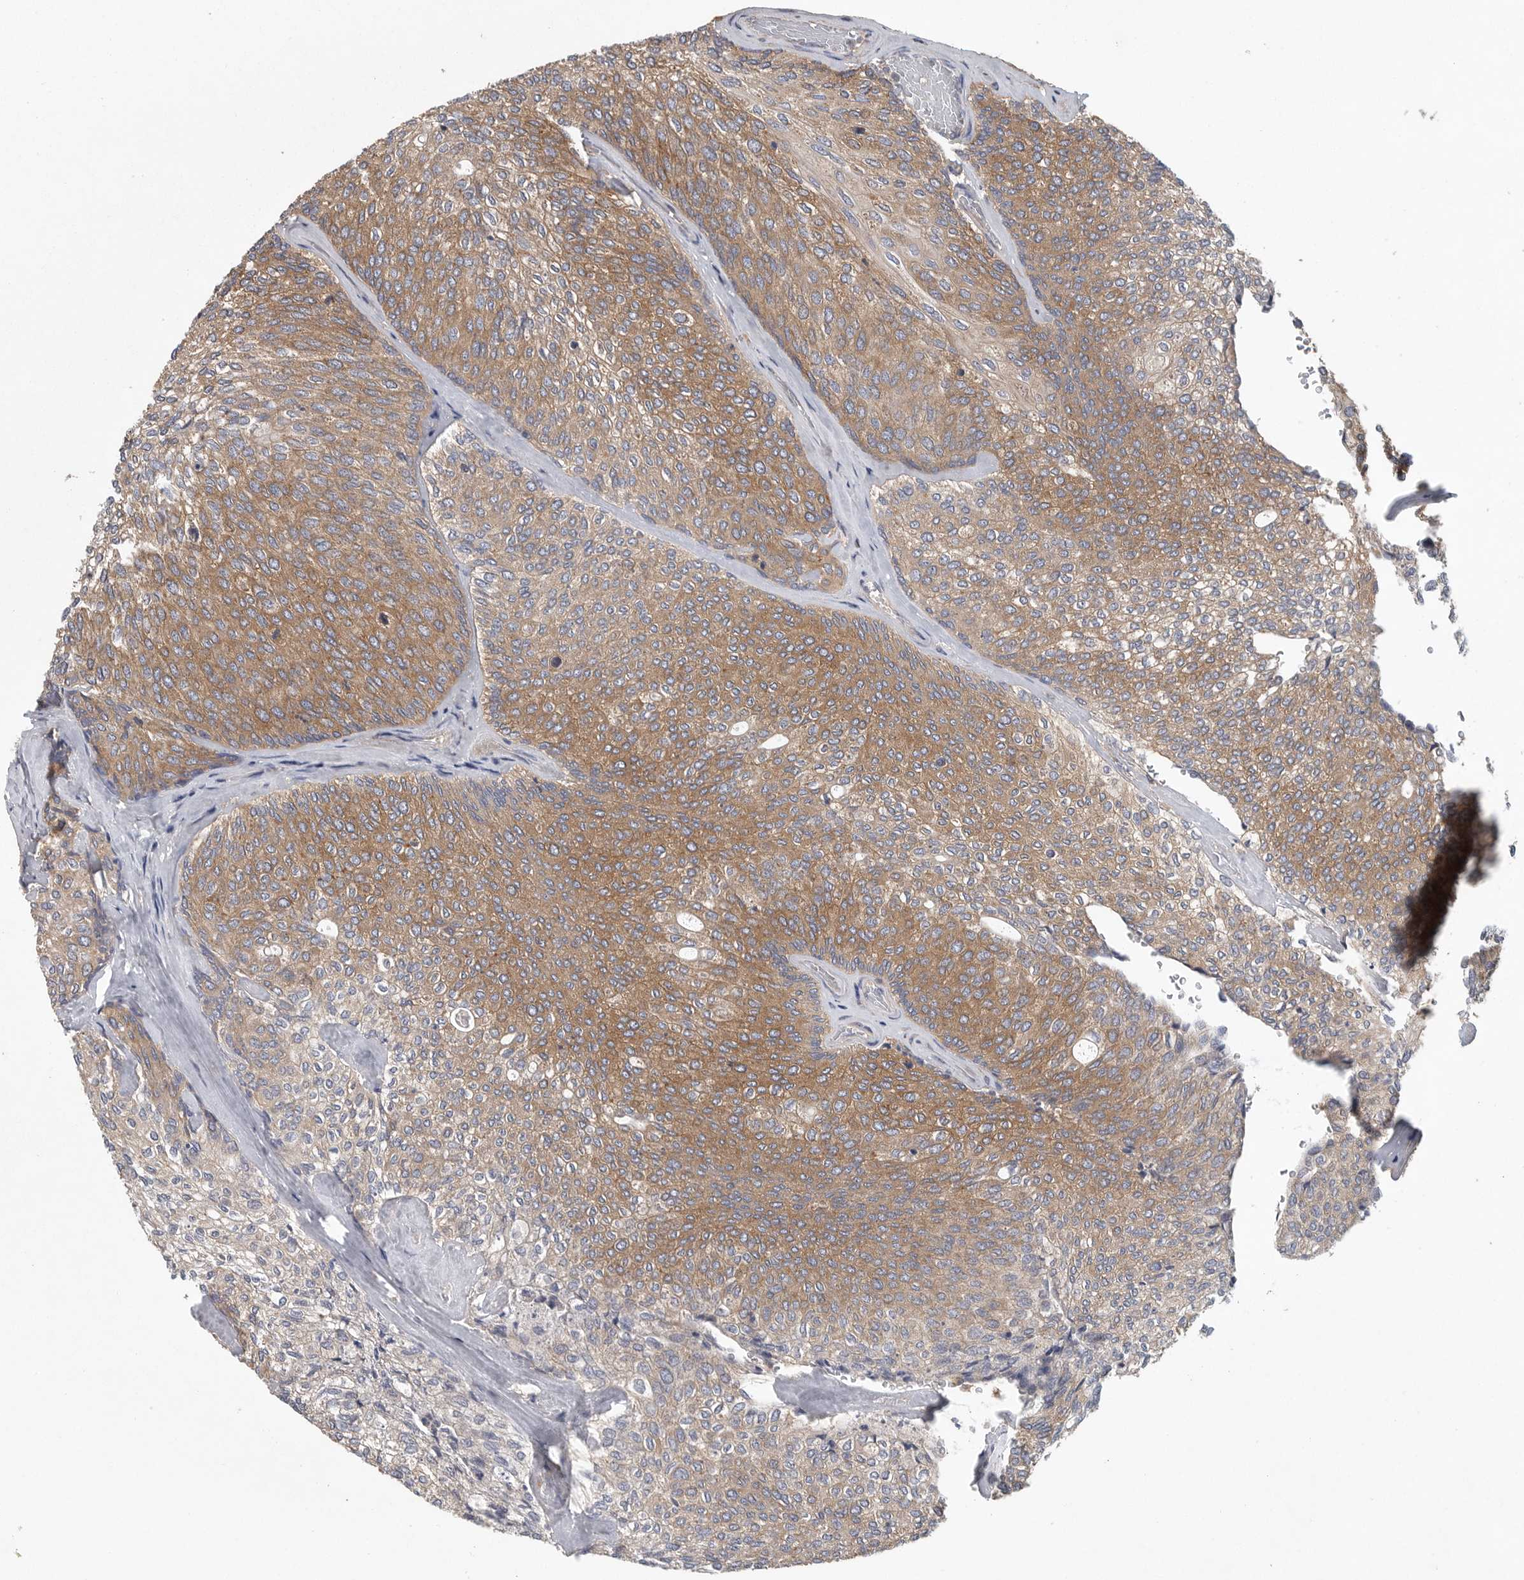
{"staining": {"intensity": "moderate", "quantity": ">75%", "location": "cytoplasmic/membranous"}, "tissue": "urothelial cancer", "cell_type": "Tumor cells", "image_type": "cancer", "snomed": [{"axis": "morphology", "description": "Urothelial carcinoma, Low grade"}, {"axis": "topography", "description": "Urinary bladder"}], "caption": "Protein expression by immunohistochemistry (IHC) exhibits moderate cytoplasmic/membranous expression in approximately >75% of tumor cells in urothelial carcinoma (low-grade).", "gene": "OXR1", "patient": {"sex": "female", "age": 79}}